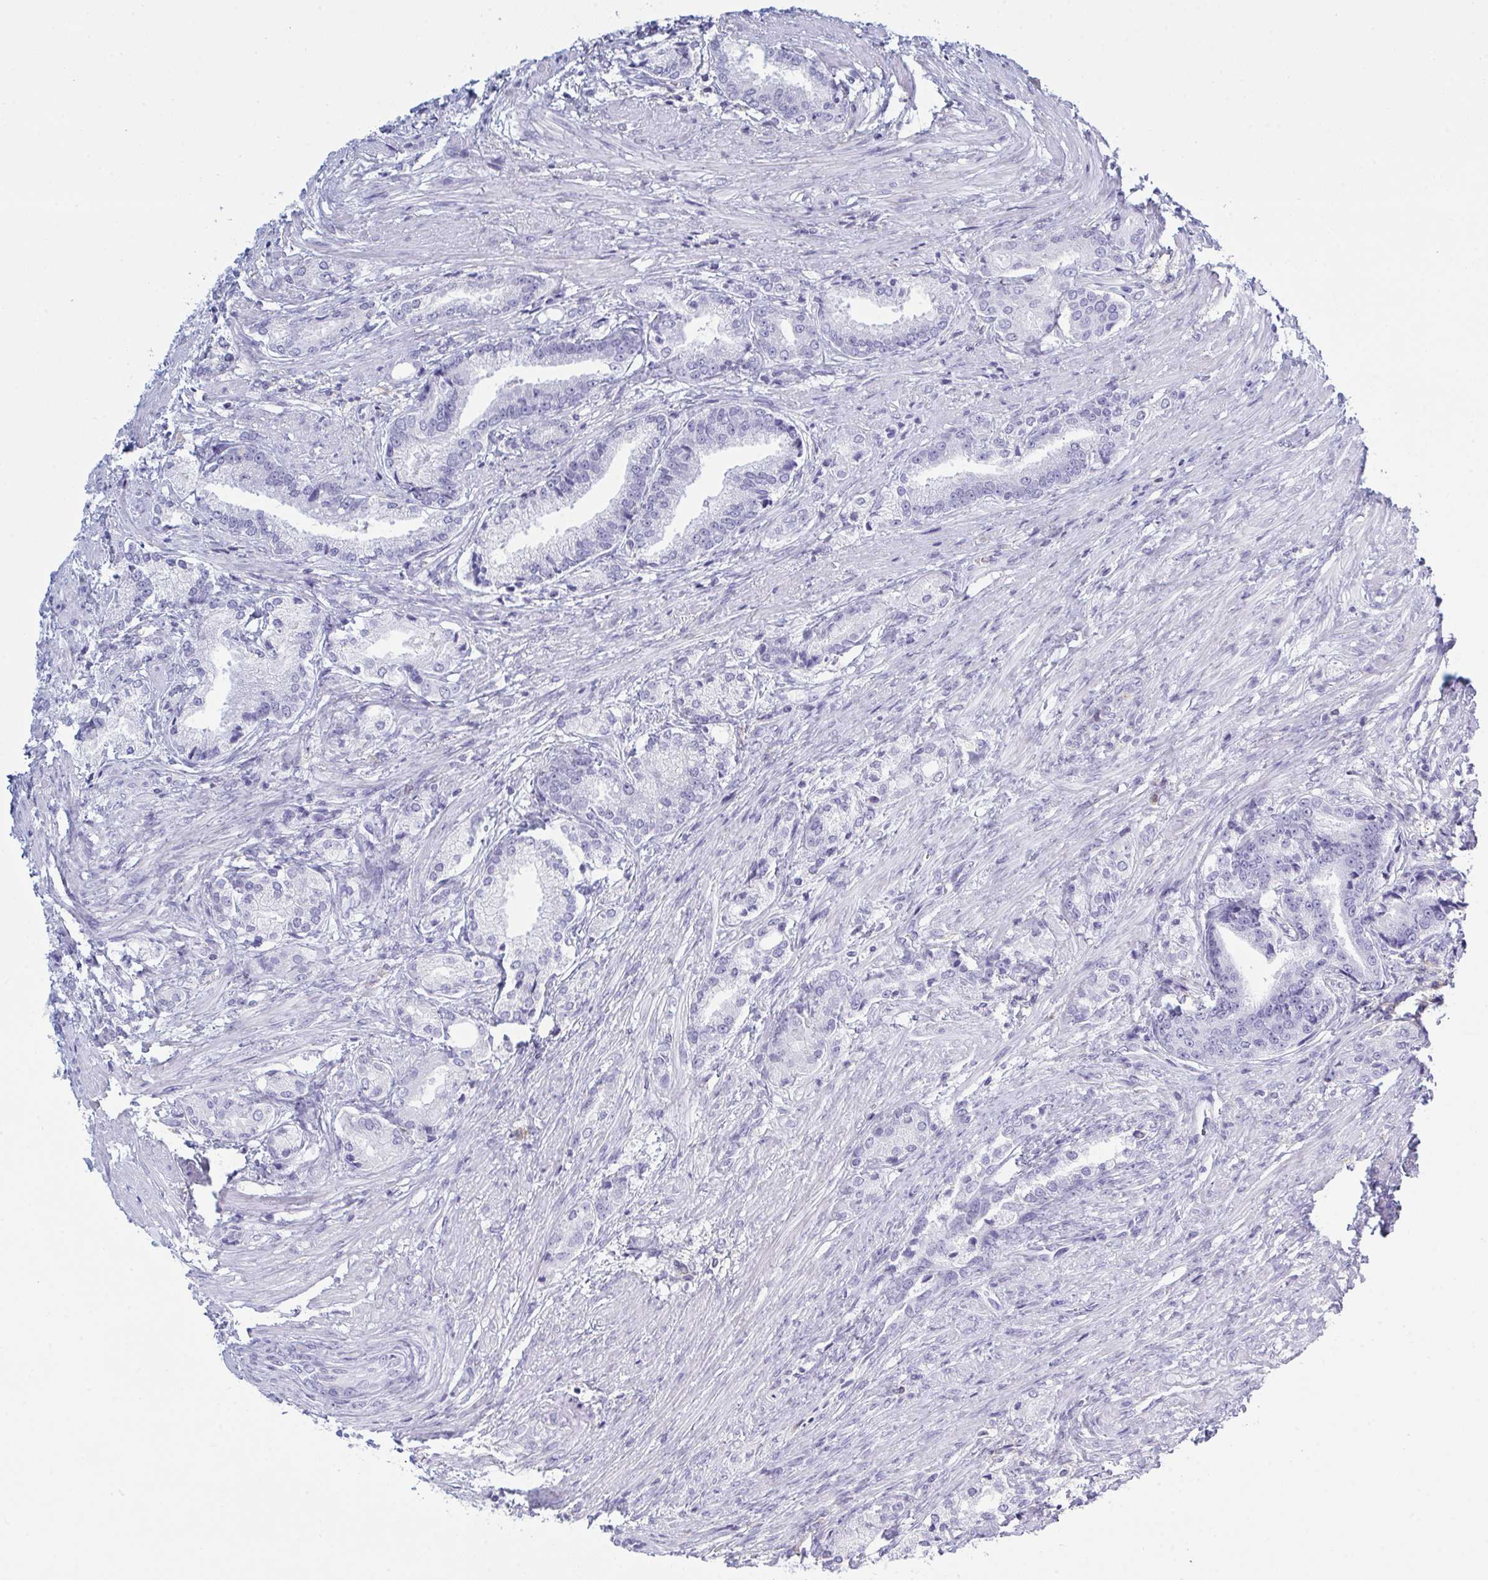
{"staining": {"intensity": "negative", "quantity": "none", "location": "none"}, "tissue": "prostate cancer", "cell_type": "Tumor cells", "image_type": "cancer", "snomed": [{"axis": "morphology", "description": "Adenocarcinoma, High grade"}, {"axis": "topography", "description": "Prostate and seminal vesicle, NOS"}], "caption": "High-grade adenocarcinoma (prostate) was stained to show a protein in brown. There is no significant positivity in tumor cells.", "gene": "MYO1F", "patient": {"sex": "male", "age": 61}}